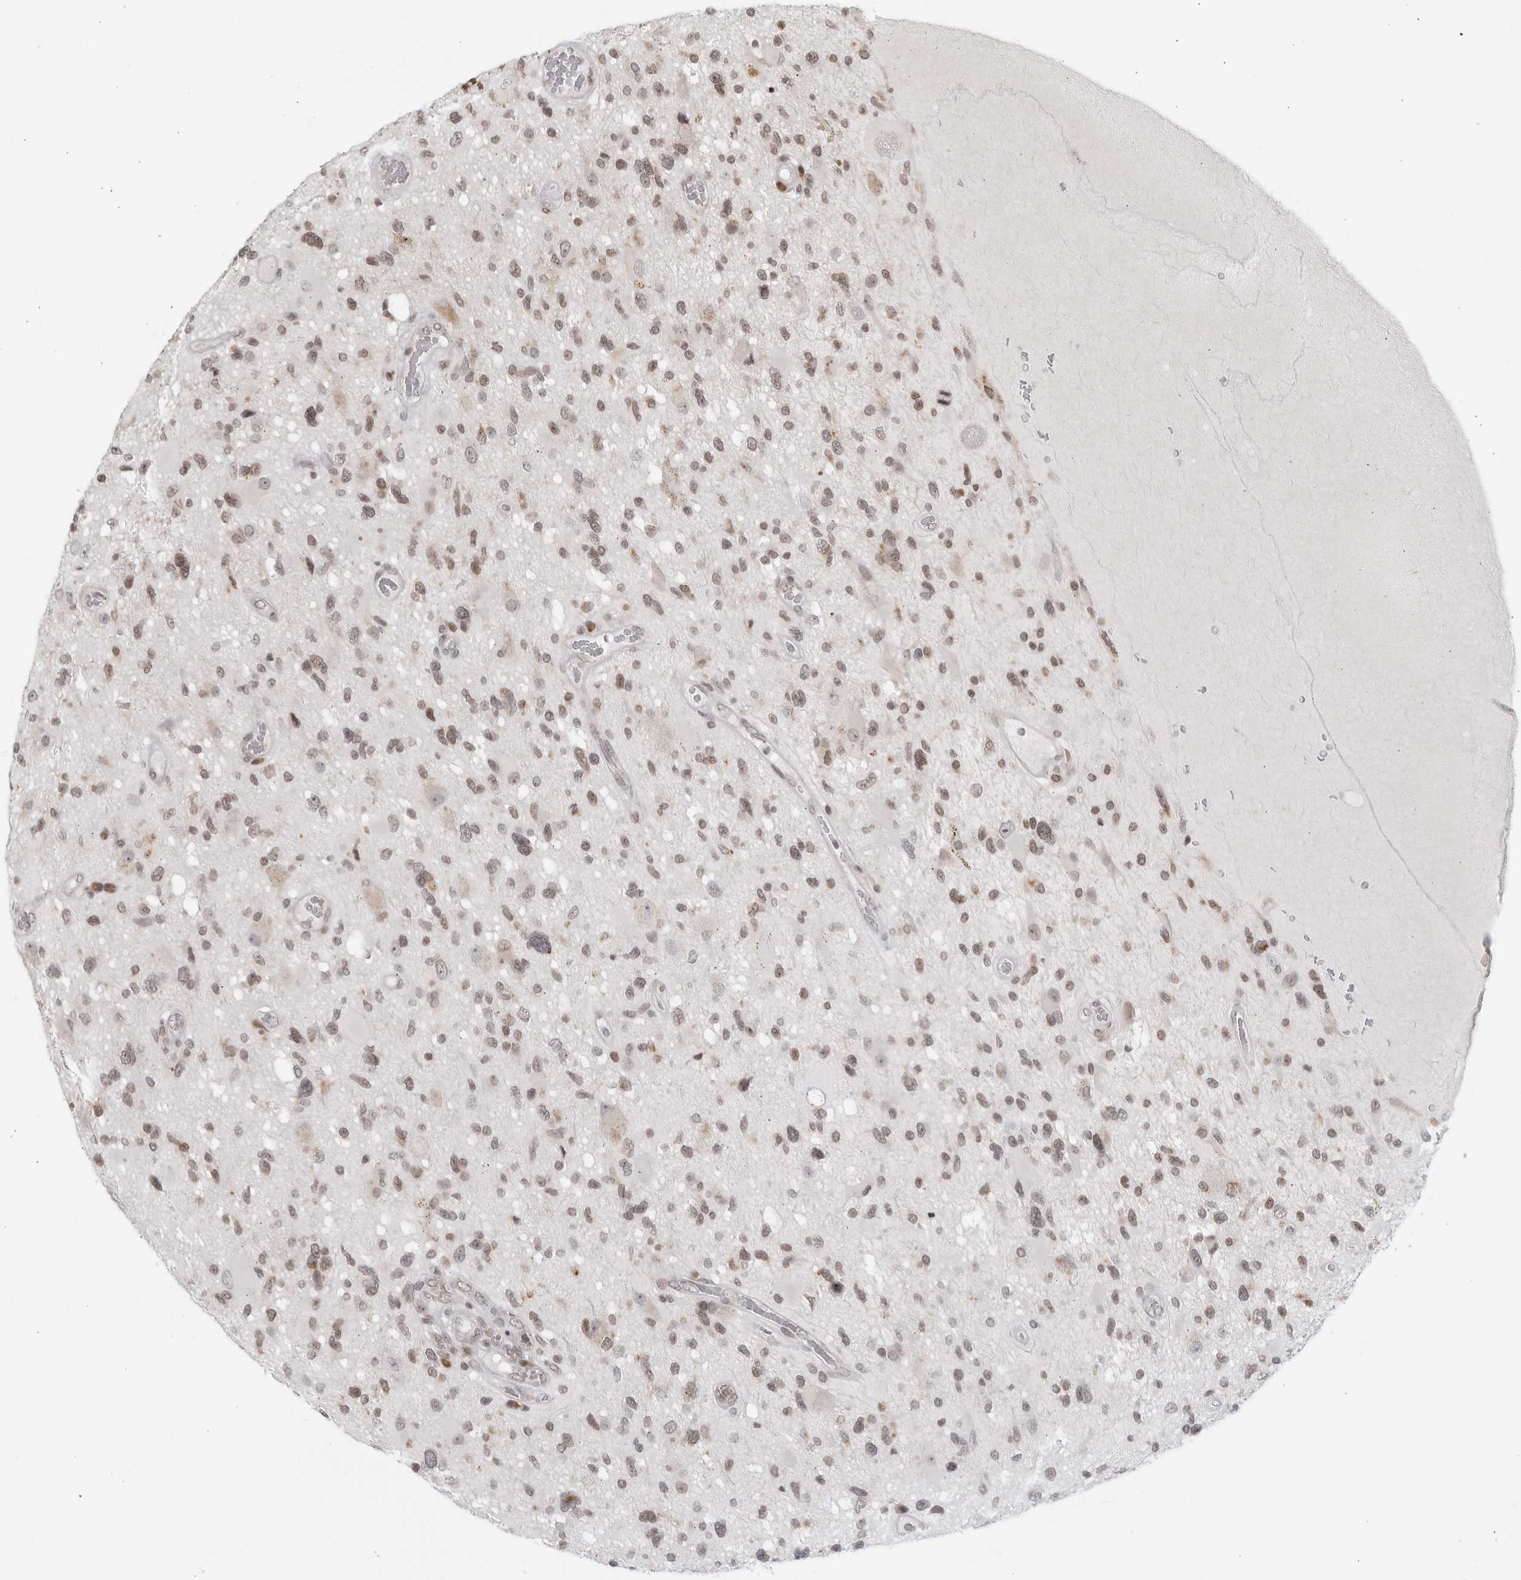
{"staining": {"intensity": "weak", "quantity": "<25%", "location": "cytoplasmic/membranous,nuclear"}, "tissue": "glioma", "cell_type": "Tumor cells", "image_type": "cancer", "snomed": [{"axis": "morphology", "description": "Glioma, malignant, High grade"}, {"axis": "topography", "description": "Brain"}], "caption": "Protein analysis of glioma exhibits no significant expression in tumor cells.", "gene": "RAB11FIP3", "patient": {"sex": "male", "age": 33}}